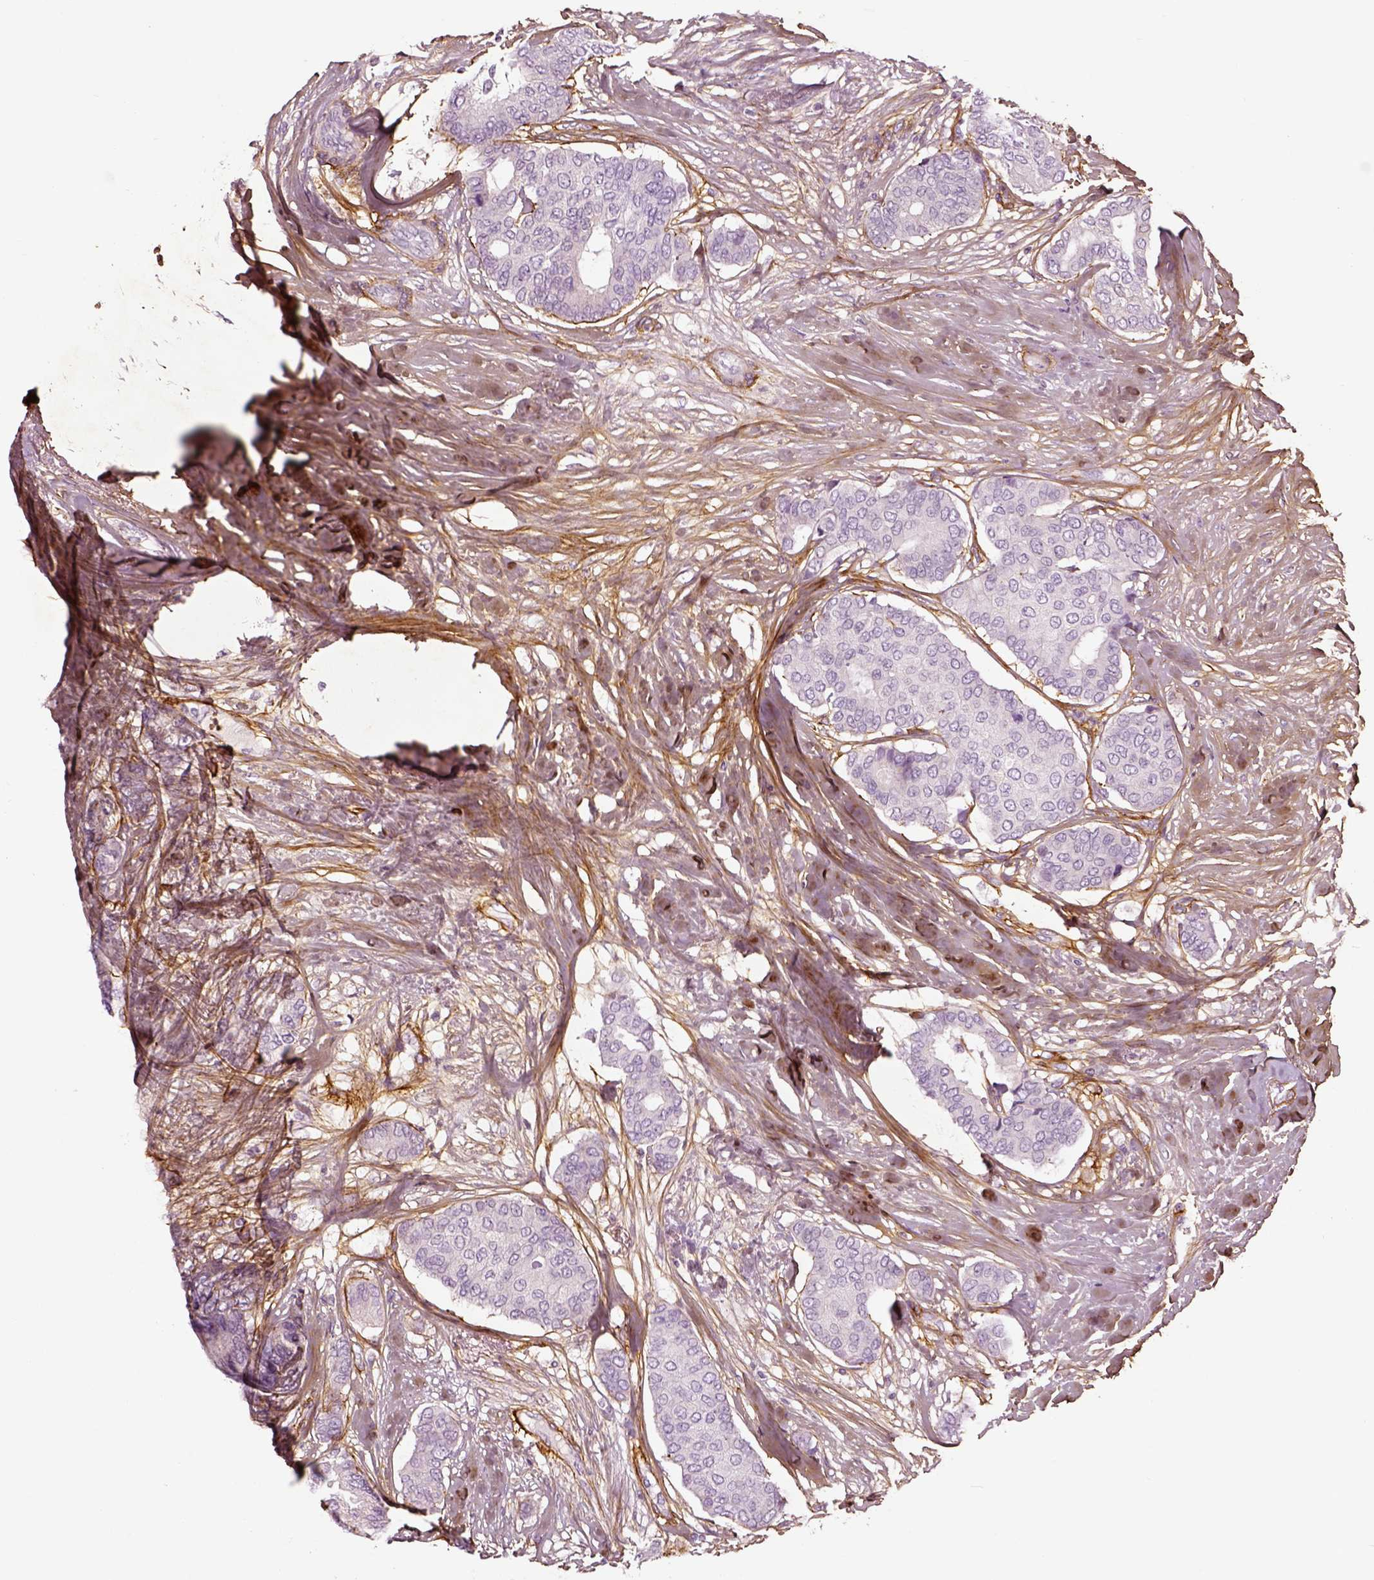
{"staining": {"intensity": "negative", "quantity": "none", "location": "none"}, "tissue": "breast cancer", "cell_type": "Tumor cells", "image_type": "cancer", "snomed": [{"axis": "morphology", "description": "Duct carcinoma"}, {"axis": "topography", "description": "Breast"}], "caption": "High magnification brightfield microscopy of breast intraductal carcinoma stained with DAB (brown) and counterstained with hematoxylin (blue): tumor cells show no significant positivity.", "gene": "COL6A2", "patient": {"sex": "female", "age": 75}}